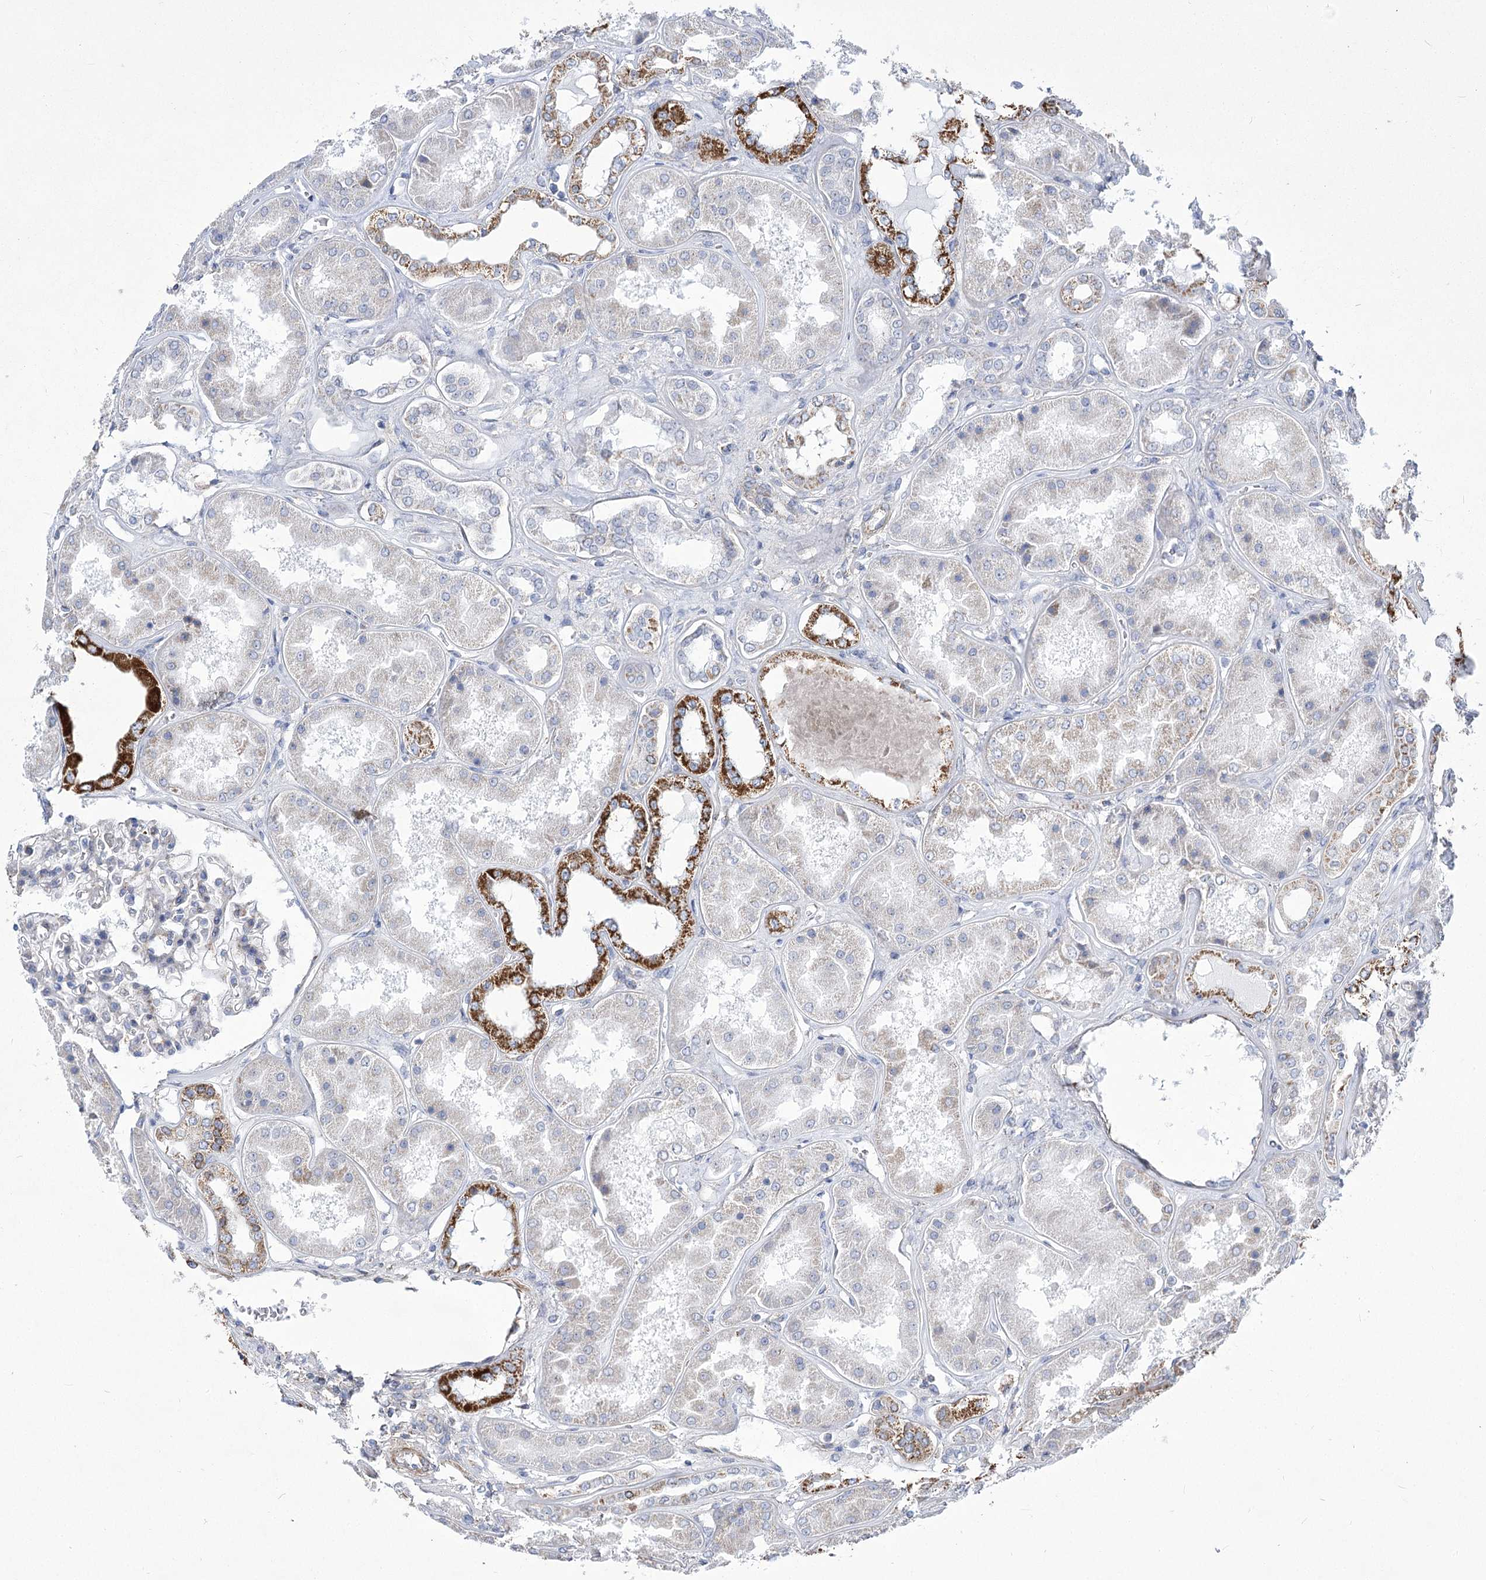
{"staining": {"intensity": "negative", "quantity": "none", "location": "none"}, "tissue": "kidney", "cell_type": "Cells in glomeruli", "image_type": "normal", "snomed": [{"axis": "morphology", "description": "Normal tissue, NOS"}, {"axis": "topography", "description": "Kidney"}], "caption": "Normal kidney was stained to show a protein in brown. There is no significant positivity in cells in glomeruli. The staining was performed using DAB (3,3'-diaminobenzidine) to visualize the protein expression in brown, while the nuclei were stained in blue with hematoxylin (Magnification: 20x).", "gene": "PDHB", "patient": {"sex": "female", "age": 56}}